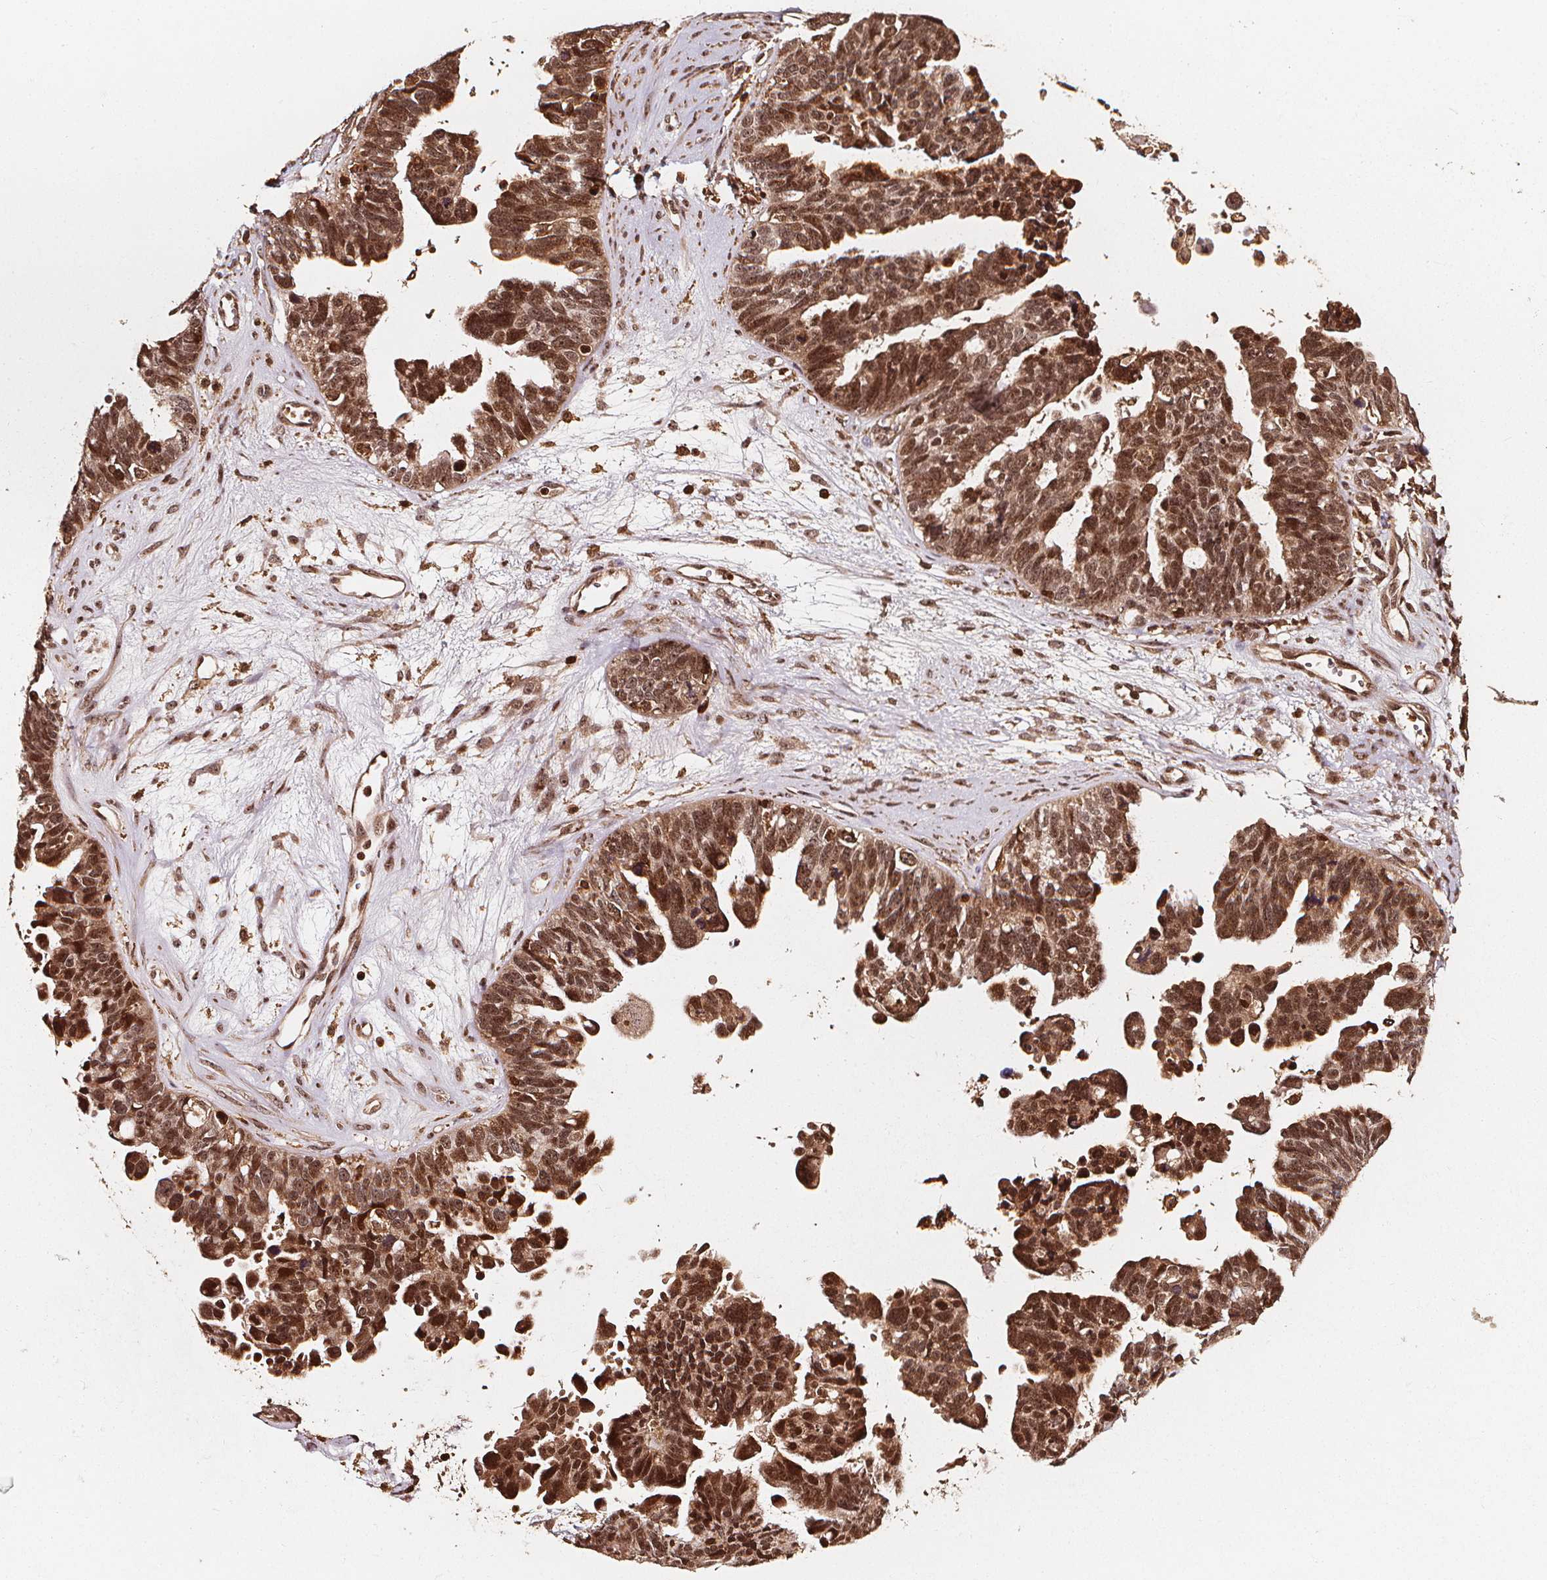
{"staining": {"intensity": "moderate", "quantity": ">75%", "location": "cytoplasmic/membranous,nuclear"}, "tissue": "ovarian cancer", "cell_type": "Tumor cells", "image_type": "cancer", "snomed": [{"axis": "morphology", "description": "Cystadenocarcinoma, serous, NOS"}, {"axis": "topography", "description": "Ovary"}], "caption": "Ovarian cancer (serous cystadenocarcinoma) stained with a protein marker reveals moderate staining in tumor cells.", "gene": "EXOSC9", "patient": {"sex": "female", "age": 60}}